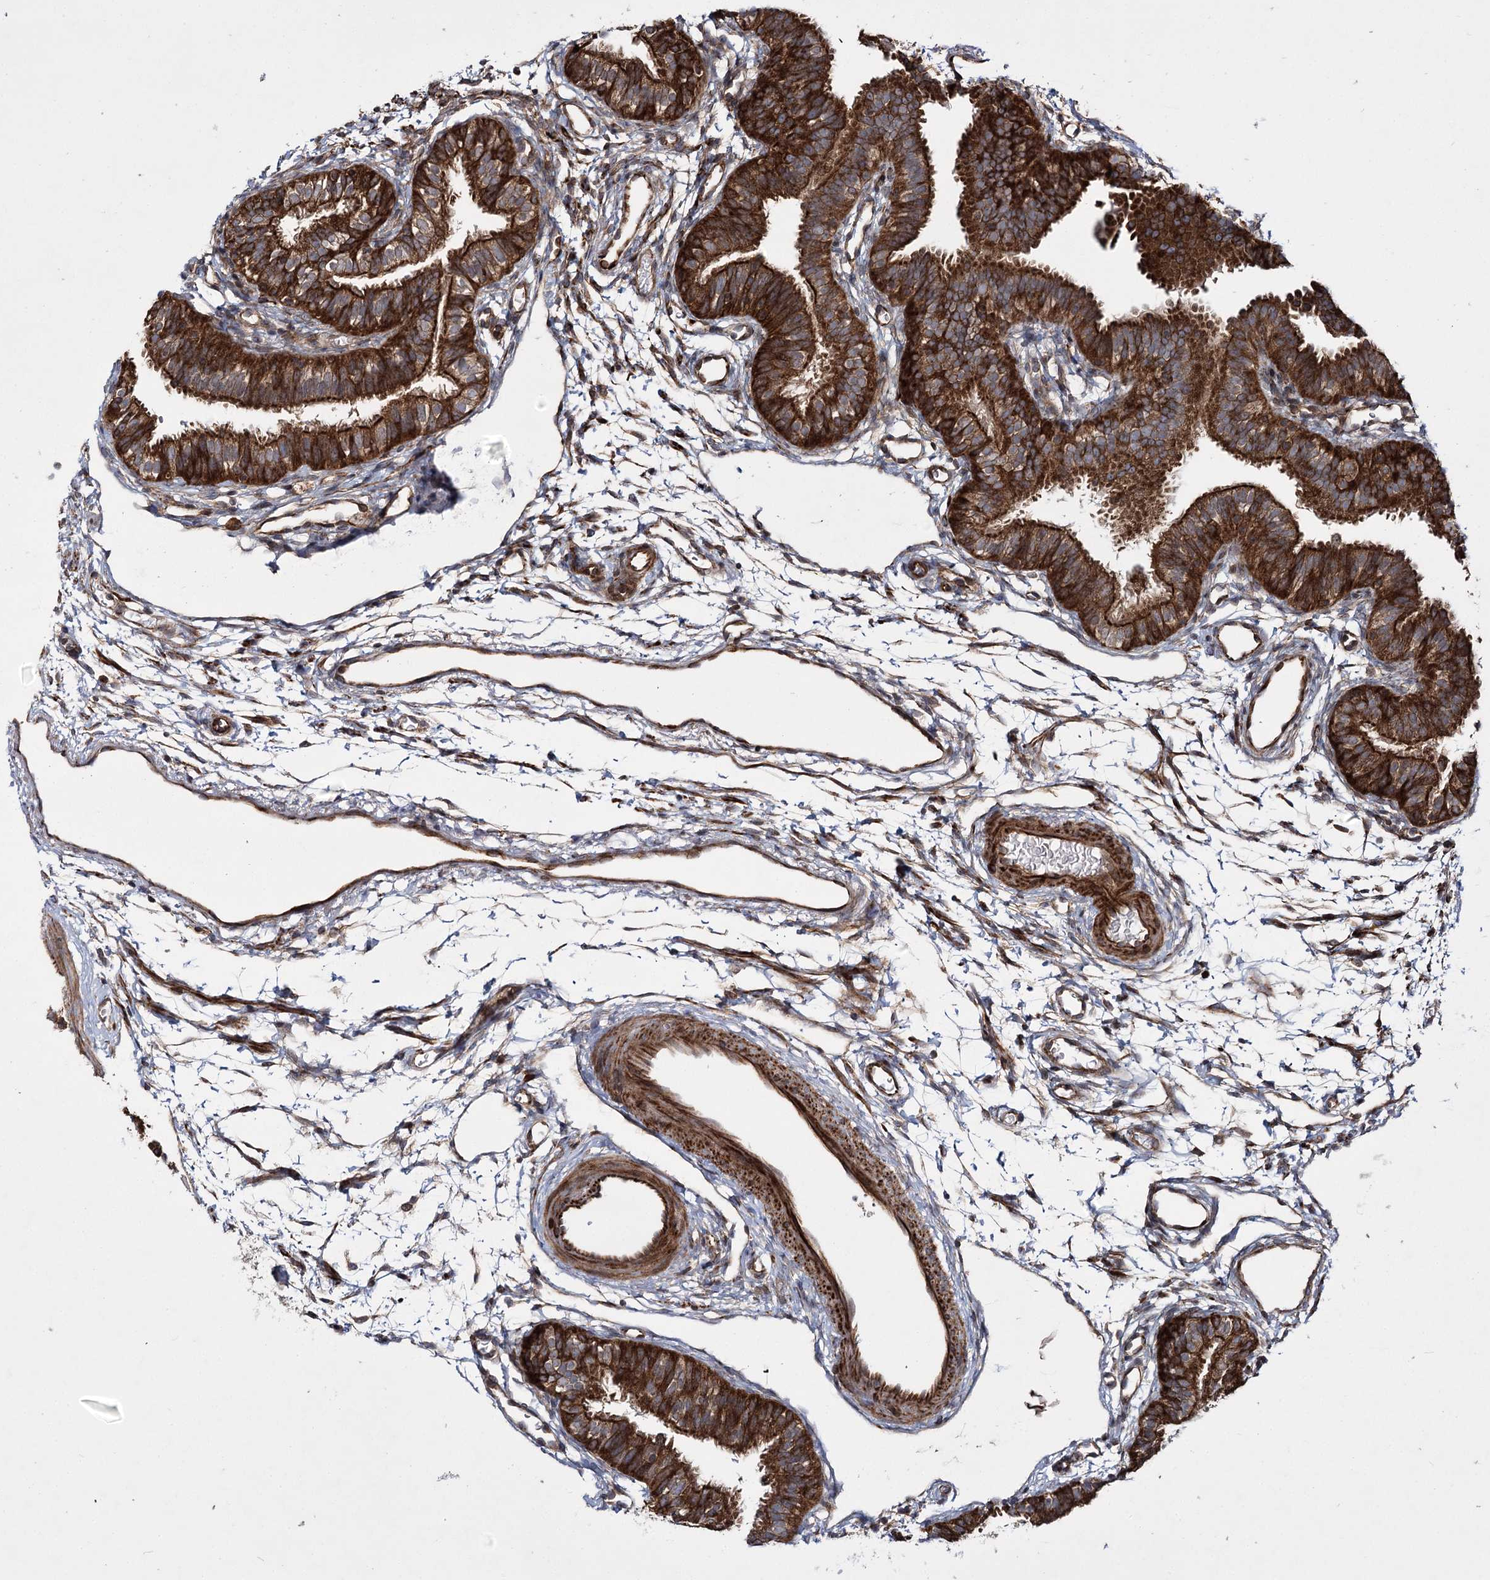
{"staining": {"intensity": "strong", "quantity": ">75%", "location": "cytoplasmic/membranous"}, "tissue": "fallopian tube", "cell_type": "Glandular cells", "image_type": "normal", "snomed": [{"axis": "morphology", "description": "Normal tissue, NOS"}, {"axis": "topography", "description": "Fallopian tube"}], "caption": "Protein staining by IHC demonstrates strong cytoplasmic/membranous positivity in approximately >75% of glandular cells in unremarkable fallopian tube.", "gene": "HECTD2", "patient": {"sex": "female", "age": 35}}